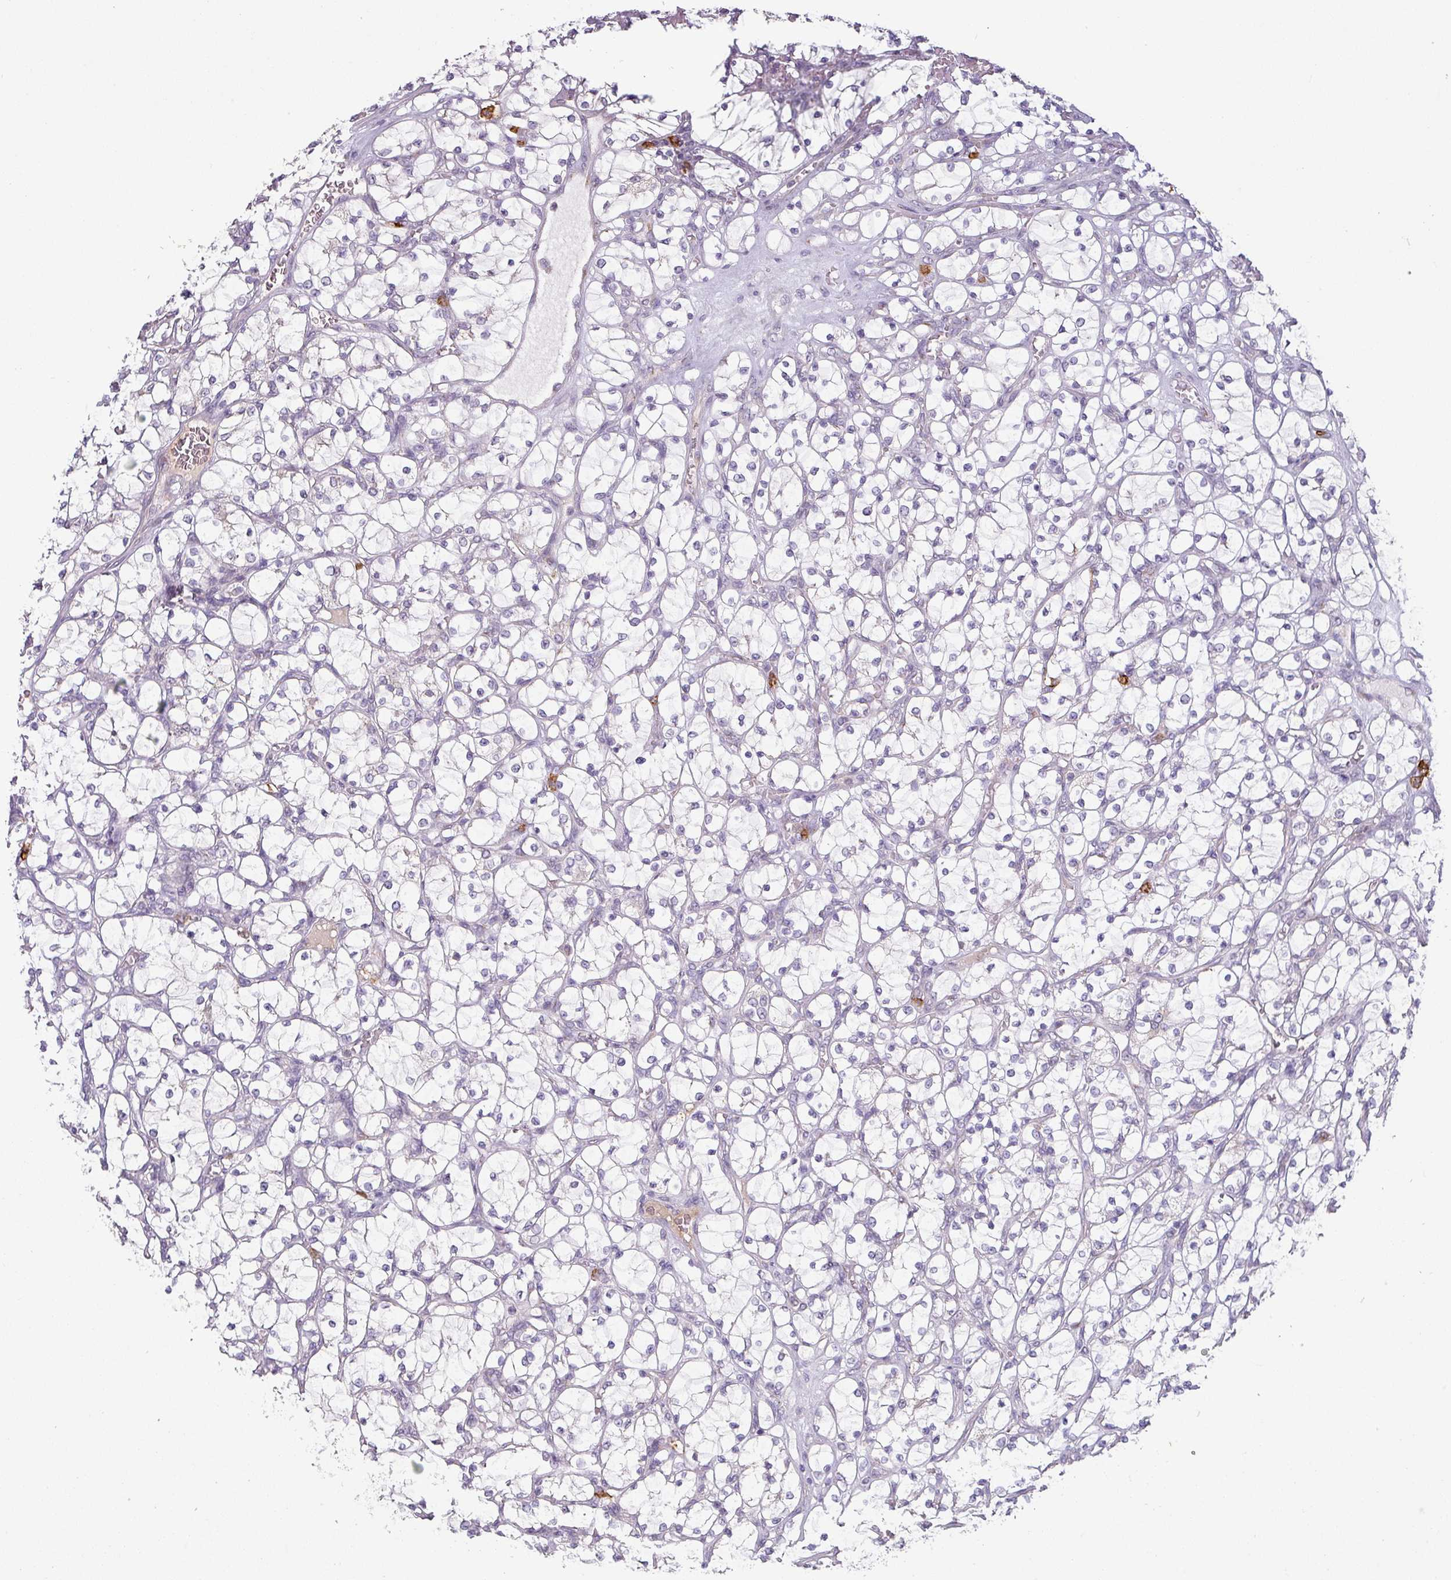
{"staining": {"intensity": "negative", "quantity": "none", "location": "none"}, "tissue": "renal cancer", "cell_type": "Tumor cells", "image_type": "cancer", "snomed": [{"axis": "morphology", "description": "Adenocarcinoma, NOS"}, {"axis": "topography", "description": "Kidney"}], "caption": "A micrograph of renal cancer (adenocarcinoma) stained for a protein displays no brown staining in tumor cells. (Immunohistochemistry, brightfield microscopy, high magnification).", "gene": "MAGEC3", "patient": {"sex": "female", "age": 69}}